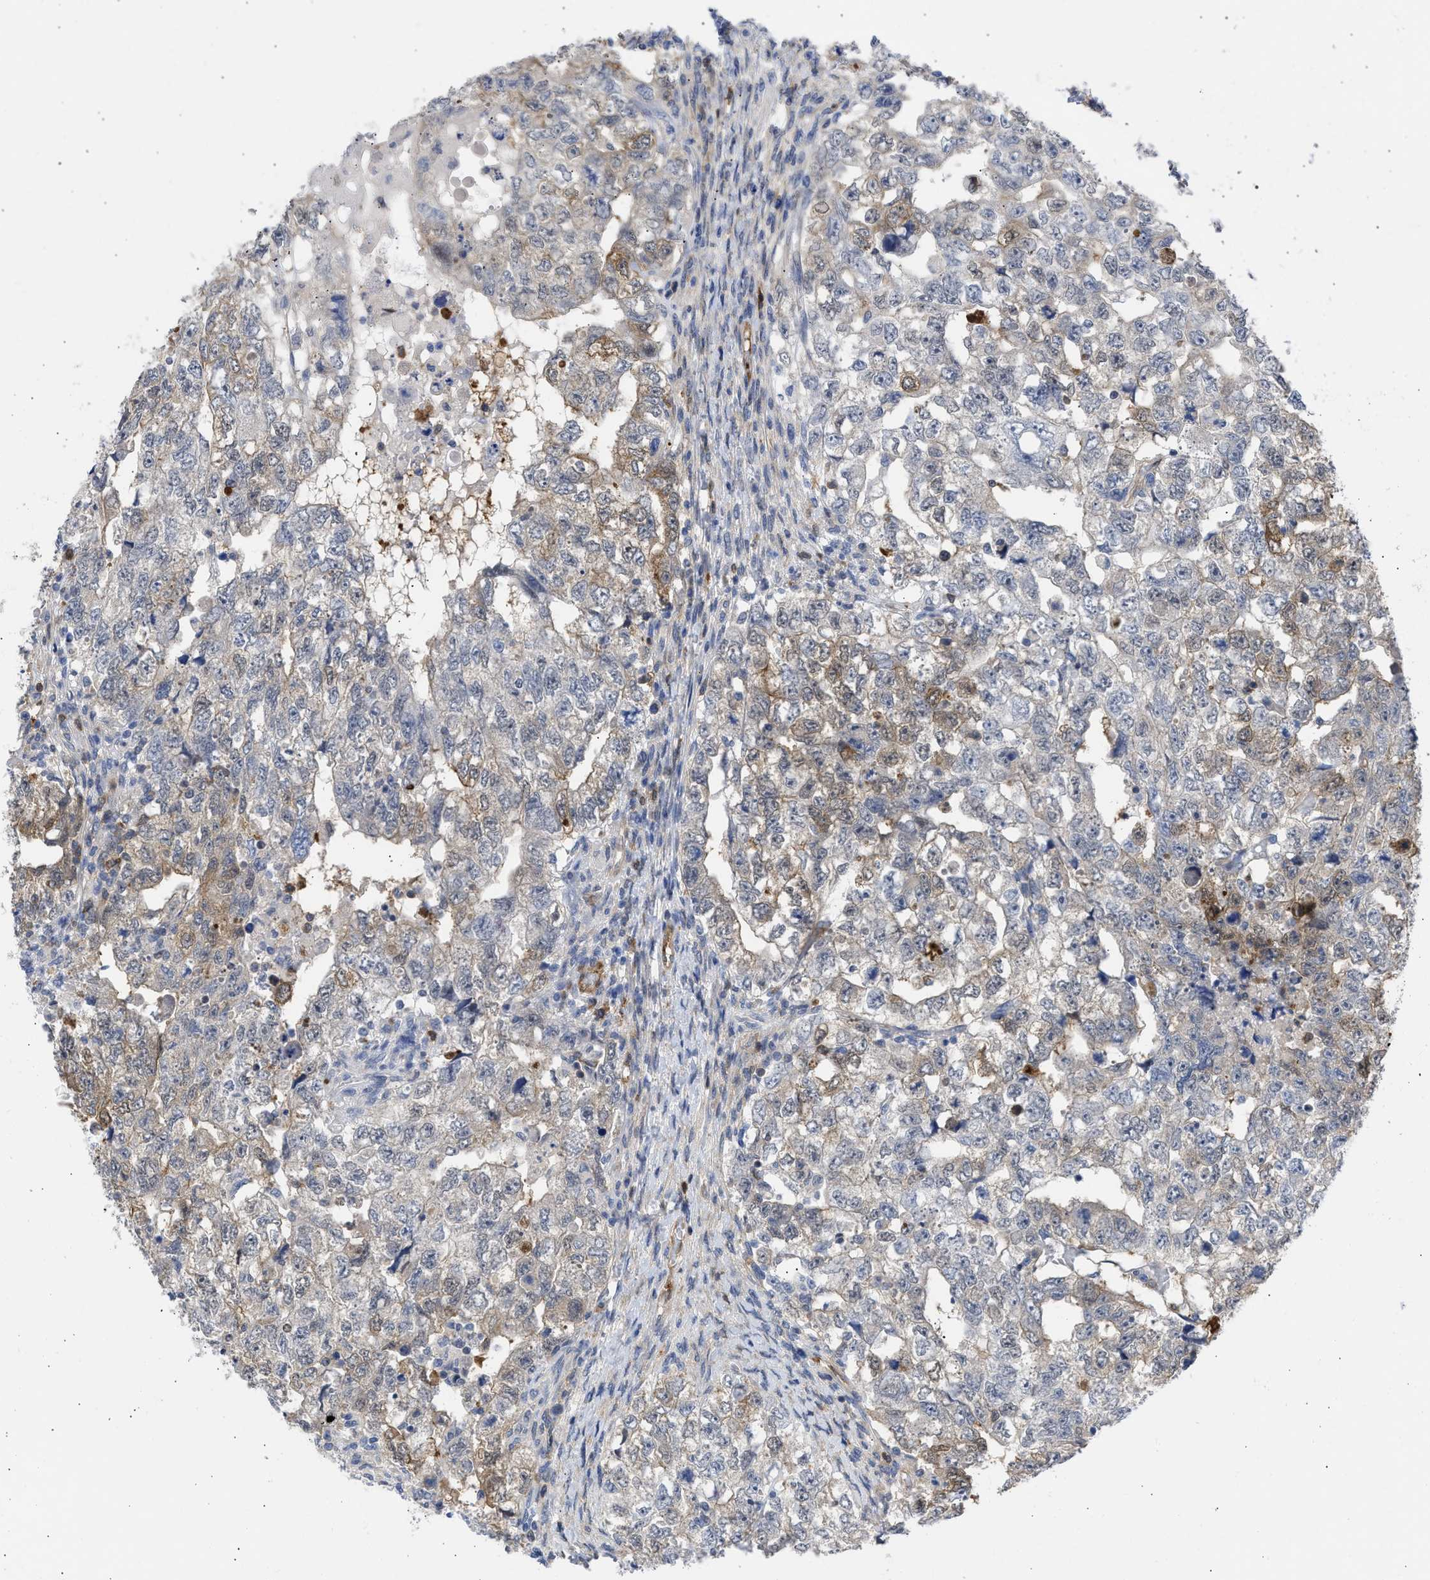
{"staining": {"intensity": "weak", "quantity": "25%-75%", "location": "cytoplasmic/membranous"}, "tissue": "testis cancer", "cell_type": "Tumor cells", "image_type": "cancer", "snomed": [{"axis": "morphology", "description": "Carcinoma, Embryonal, NOS"}, {"axis": "topography", "description": "Testis"}], "caption": "IHC staining of testis embryonal carcinoma, which displays low levels of weak cytoplasmic/membranous staining in approximately 25%-75% of tumor cells indicating weak cytoplasmic/membranous protein staining. The staining was performed using DAB (brown) for protein detection and nuclei were counterstained in hematoxylin (blue).", "gene": "THRA", "patient": {"sex": "male", "age": 36}}